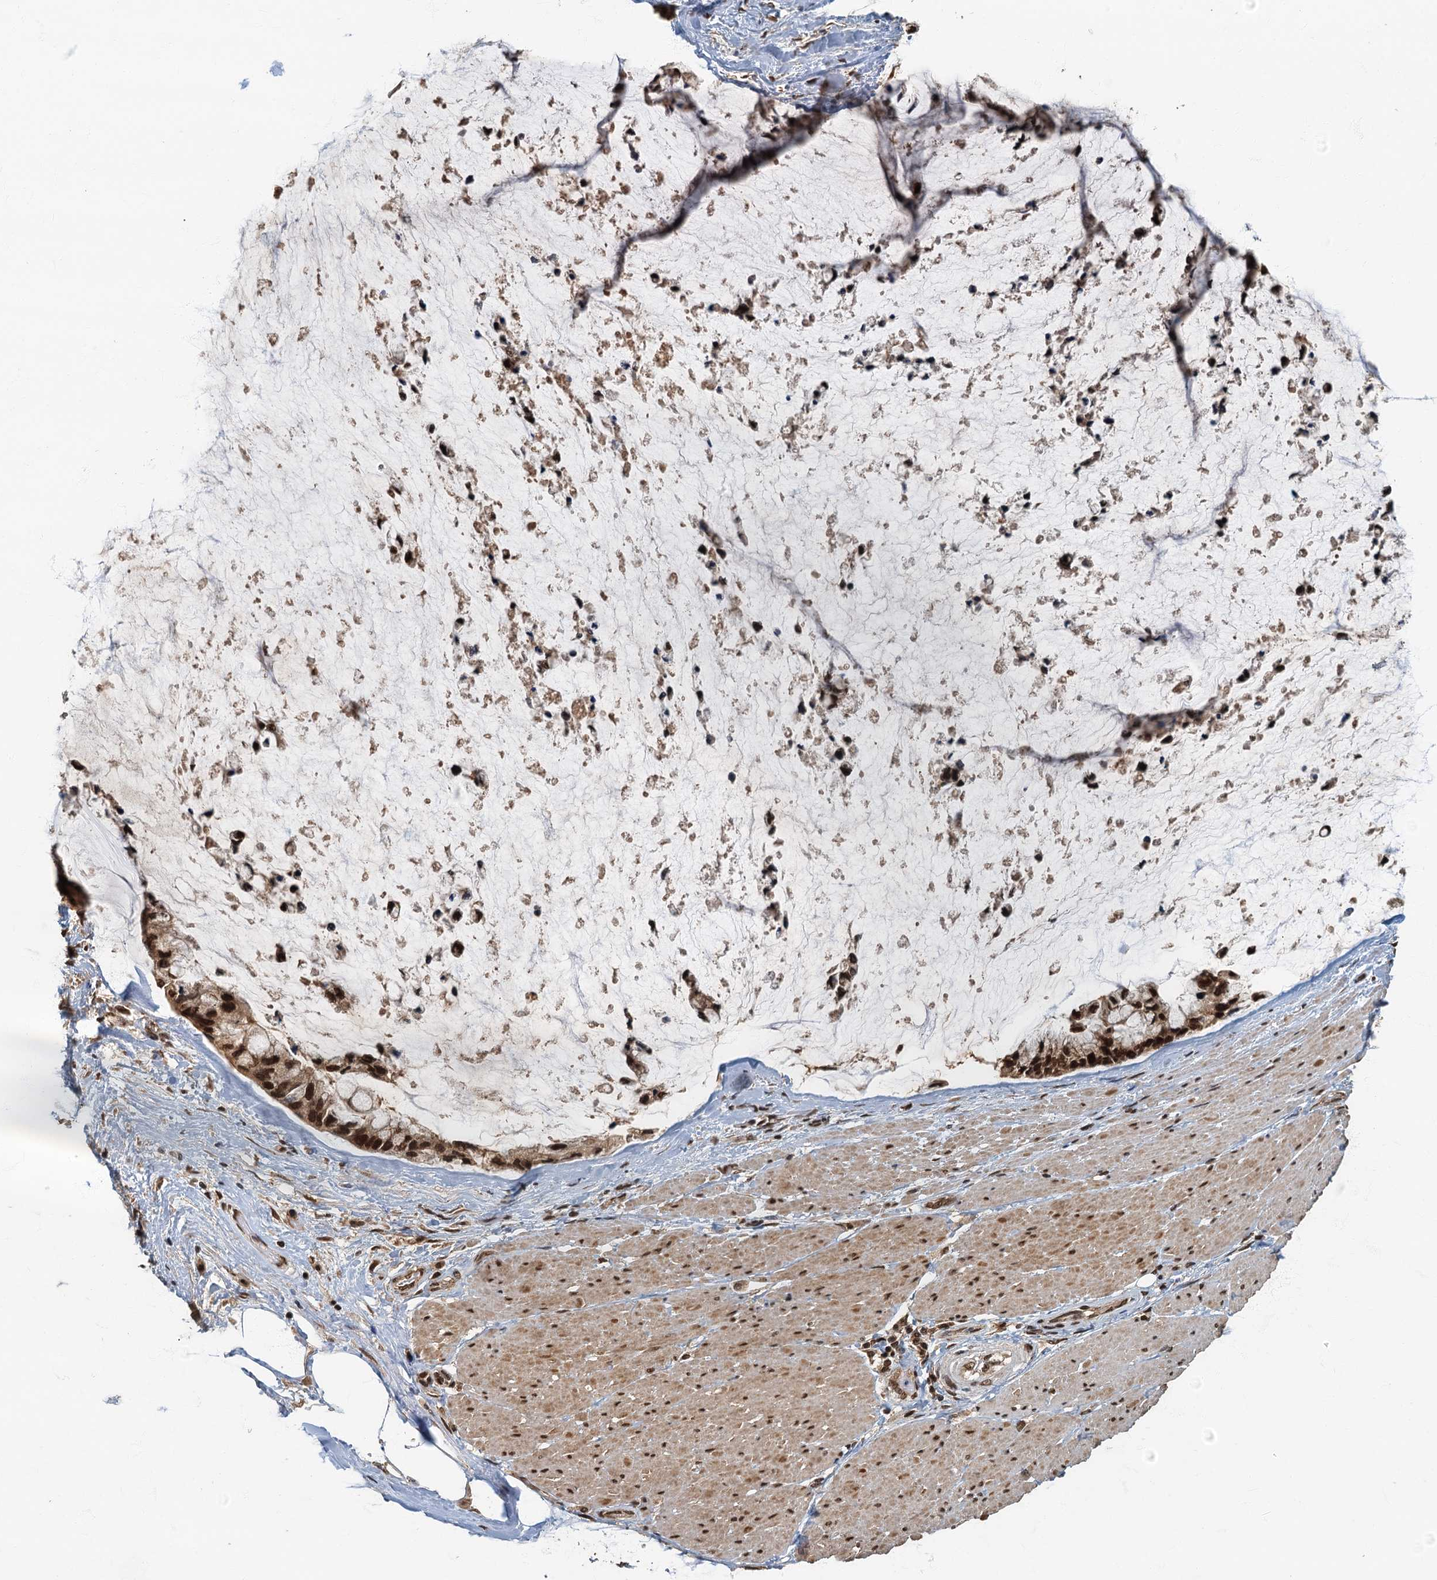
{"staining": {"intensity": "strong", "quantity": ">75%", "location": "nuclear"}, "tissue": "ovarian cancer", "cell_type": "Tumor cells", "image_type": "cancer", "snomed": [{"axis": "morphology", "description": "Cystadenocarcinoma, mucinous, NOS"}, {"axis": "topography", "description": "Ovary"}], "caption": "Immunohistochemical staining of human ovarian cancer (mucinous cystadenocarcinoma) displays high levels of strong nuclear staining in approximately >75% of tumor cells.", "gene": "CKAP2L", "patient": {"sex": "female", "age": 39}}